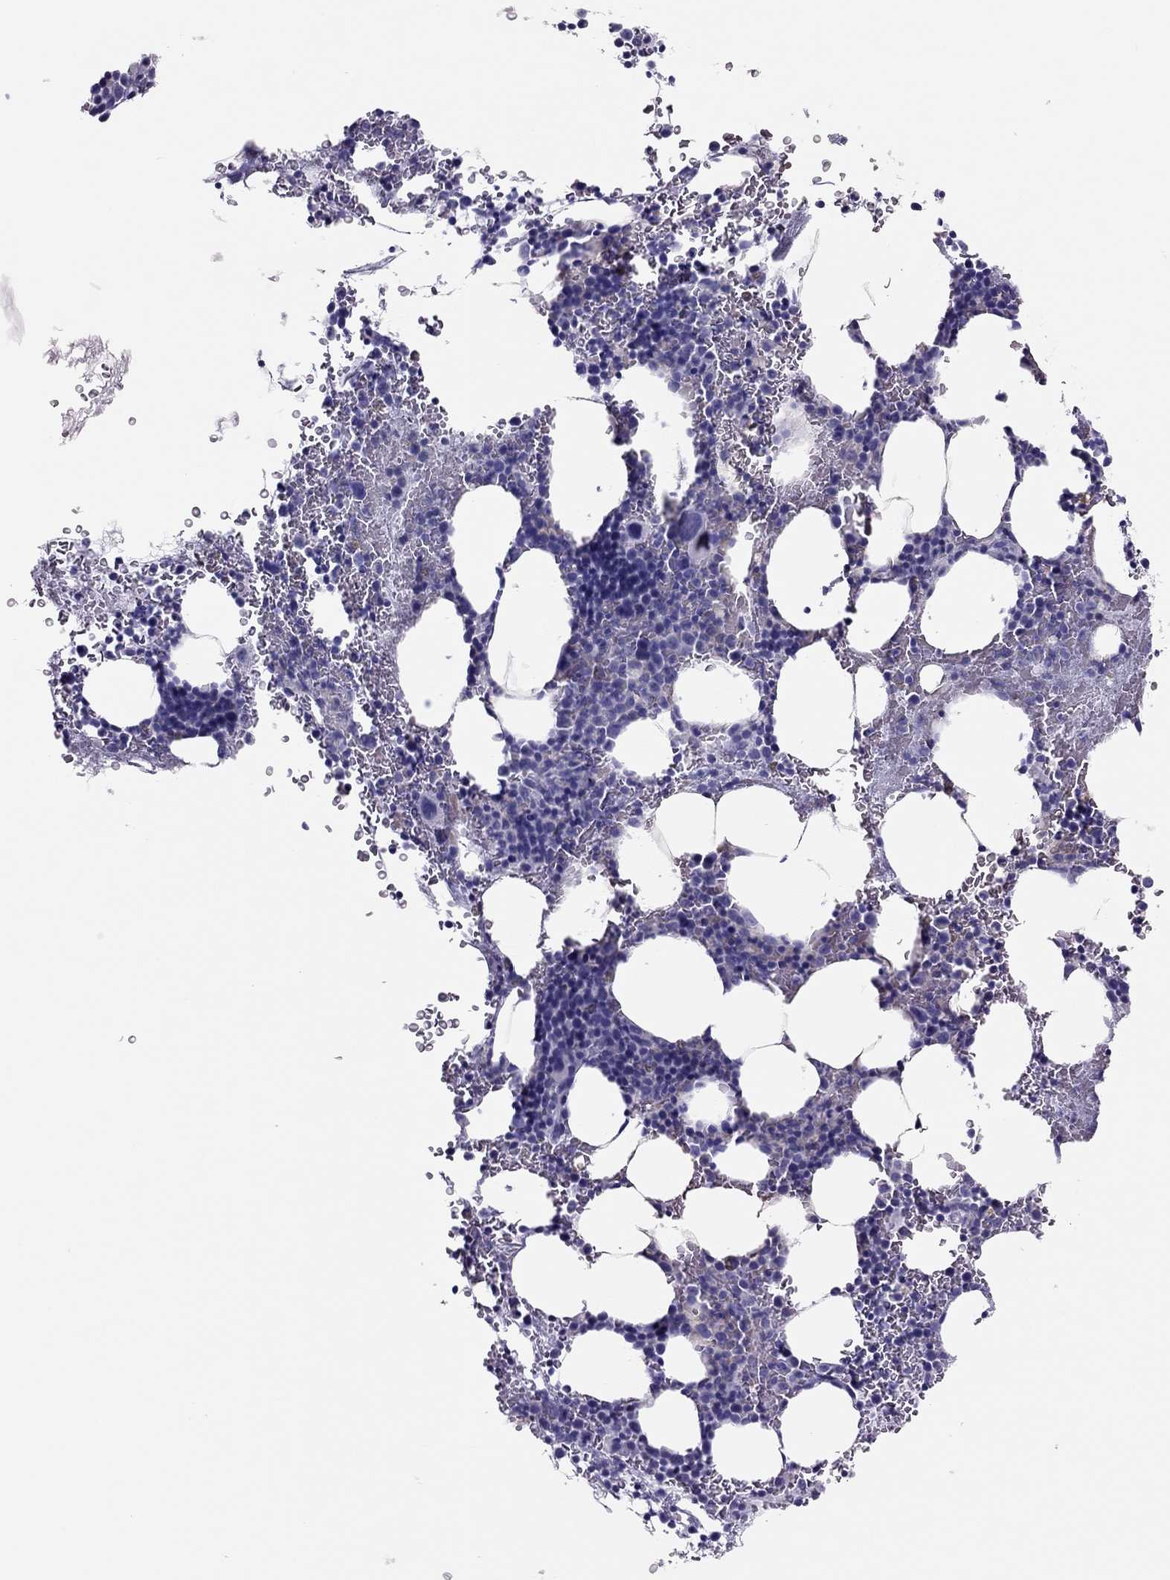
{"staining": {"intensity": "negative", "quantity": "none", "location": "none"}, "tissue": "bone marrow", "cell_type": "Hematopoietic cells", "image_type": "normal", "snomed": [{"axis": "morphology", "description": "Normal tissue, NOS"}, {"axis": "topography", "description": "Bone marrow"}], "caption": "Immunohistochemical staining of unremarkable human bone marrow reveals no significant positivity in hematopoietic cells.", "gene": "TSHB", "patient": {"sex": "male", "age": 77}}